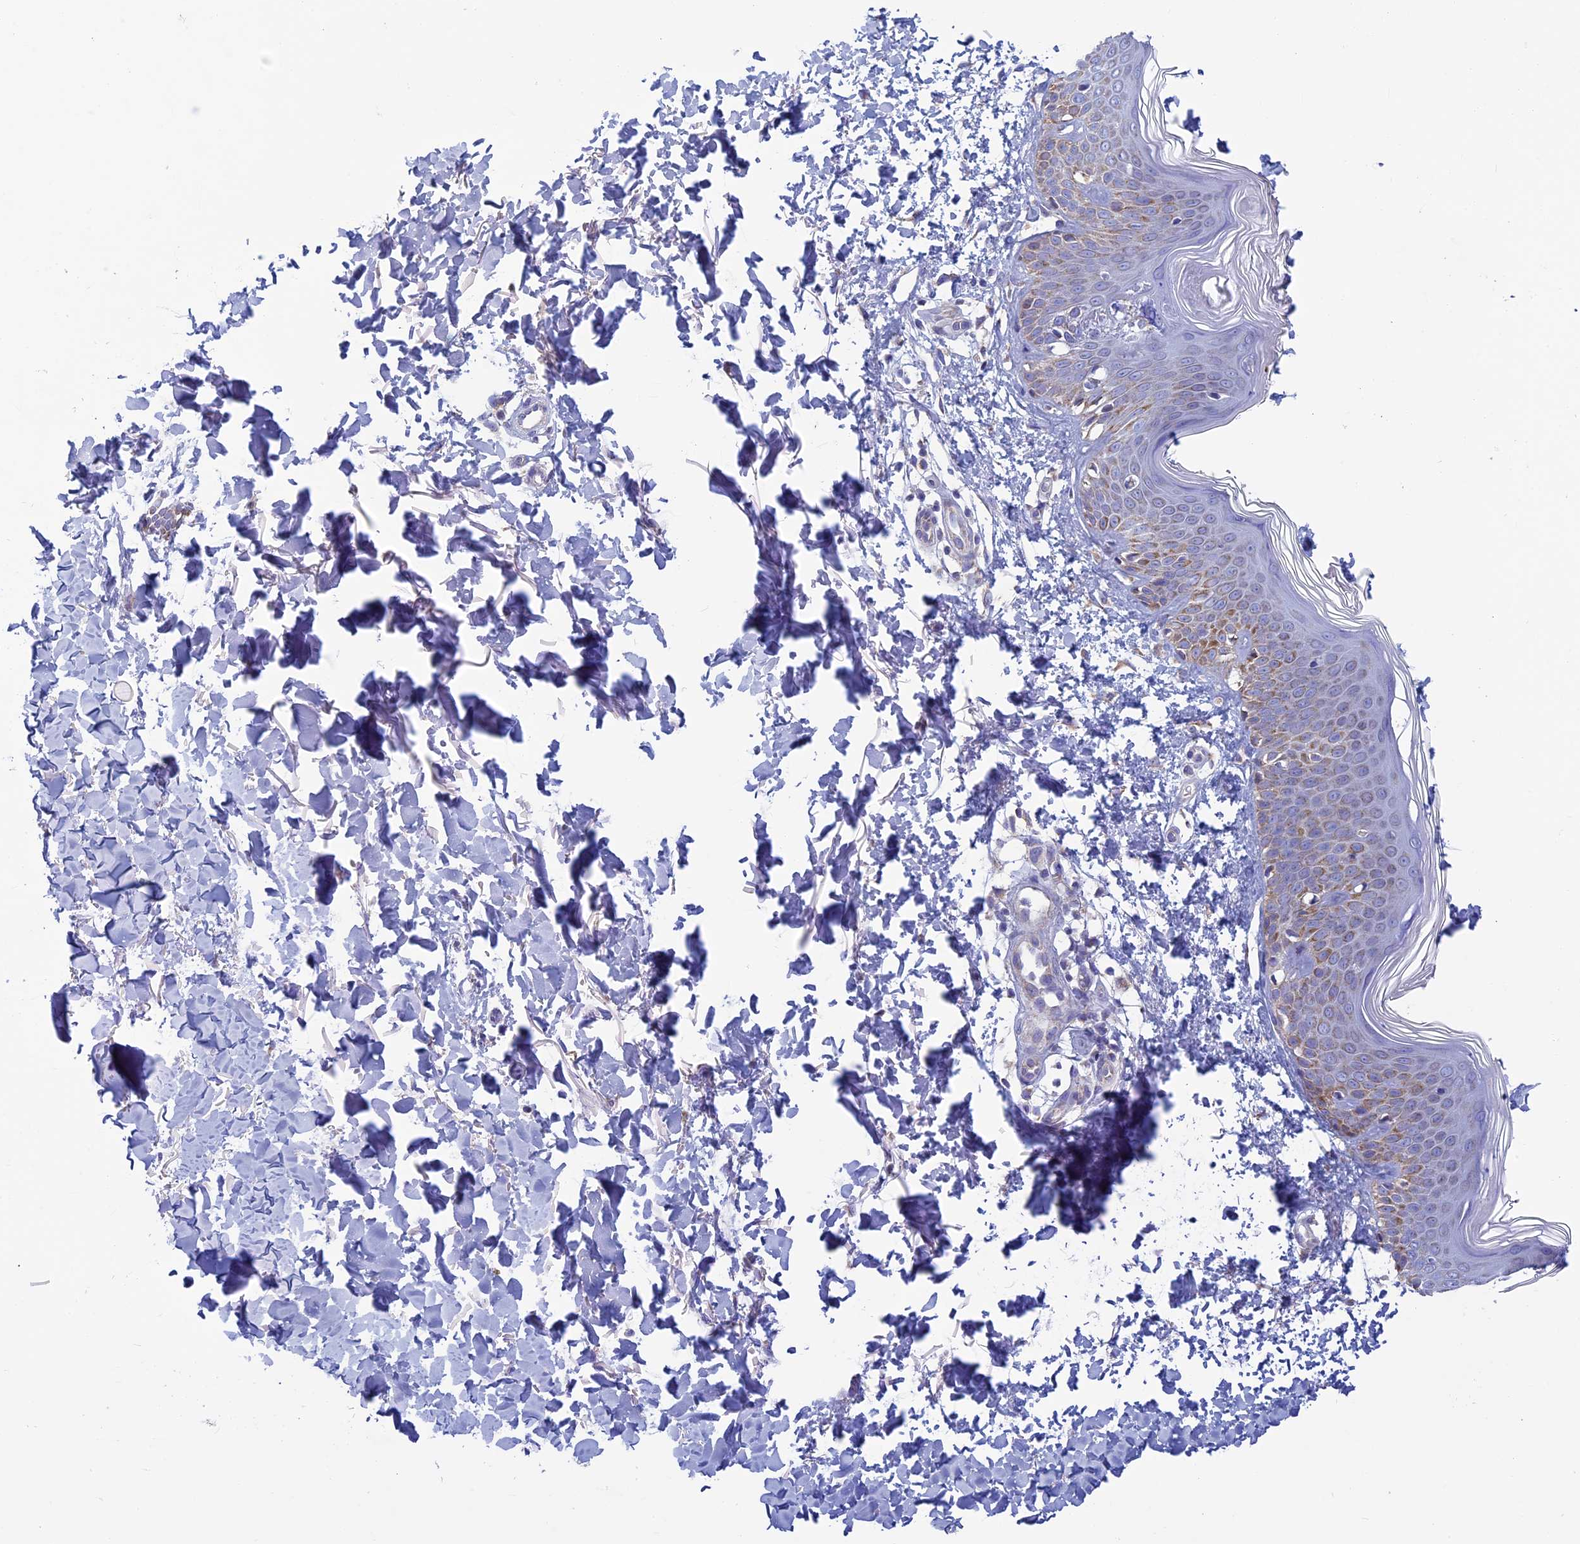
{"staining": {"intensity": "negative", "quantity": "none", "location": "none"}, "tissue": "skin", "cell_type": "Fibroblasts", "image_type": "normal", "snomed": [{"axis": "morphology", "description": "Normal tissue, NOS"}, {"axis": "topography", "description": "Skin"}], "caption": "Immunohistochemistry histopathology image of normal skin: human skin stained with DAB (3,3'-diaminobenzidine) exhibits no significant protein positivity in fibroblasts. (Stains: DAB IHC with hematoxylin counter stain, Microscopy: brightfield microscopy at high magnification).", "gene": "MFSD12", "patient": {"sex": "male", "age": 37}}